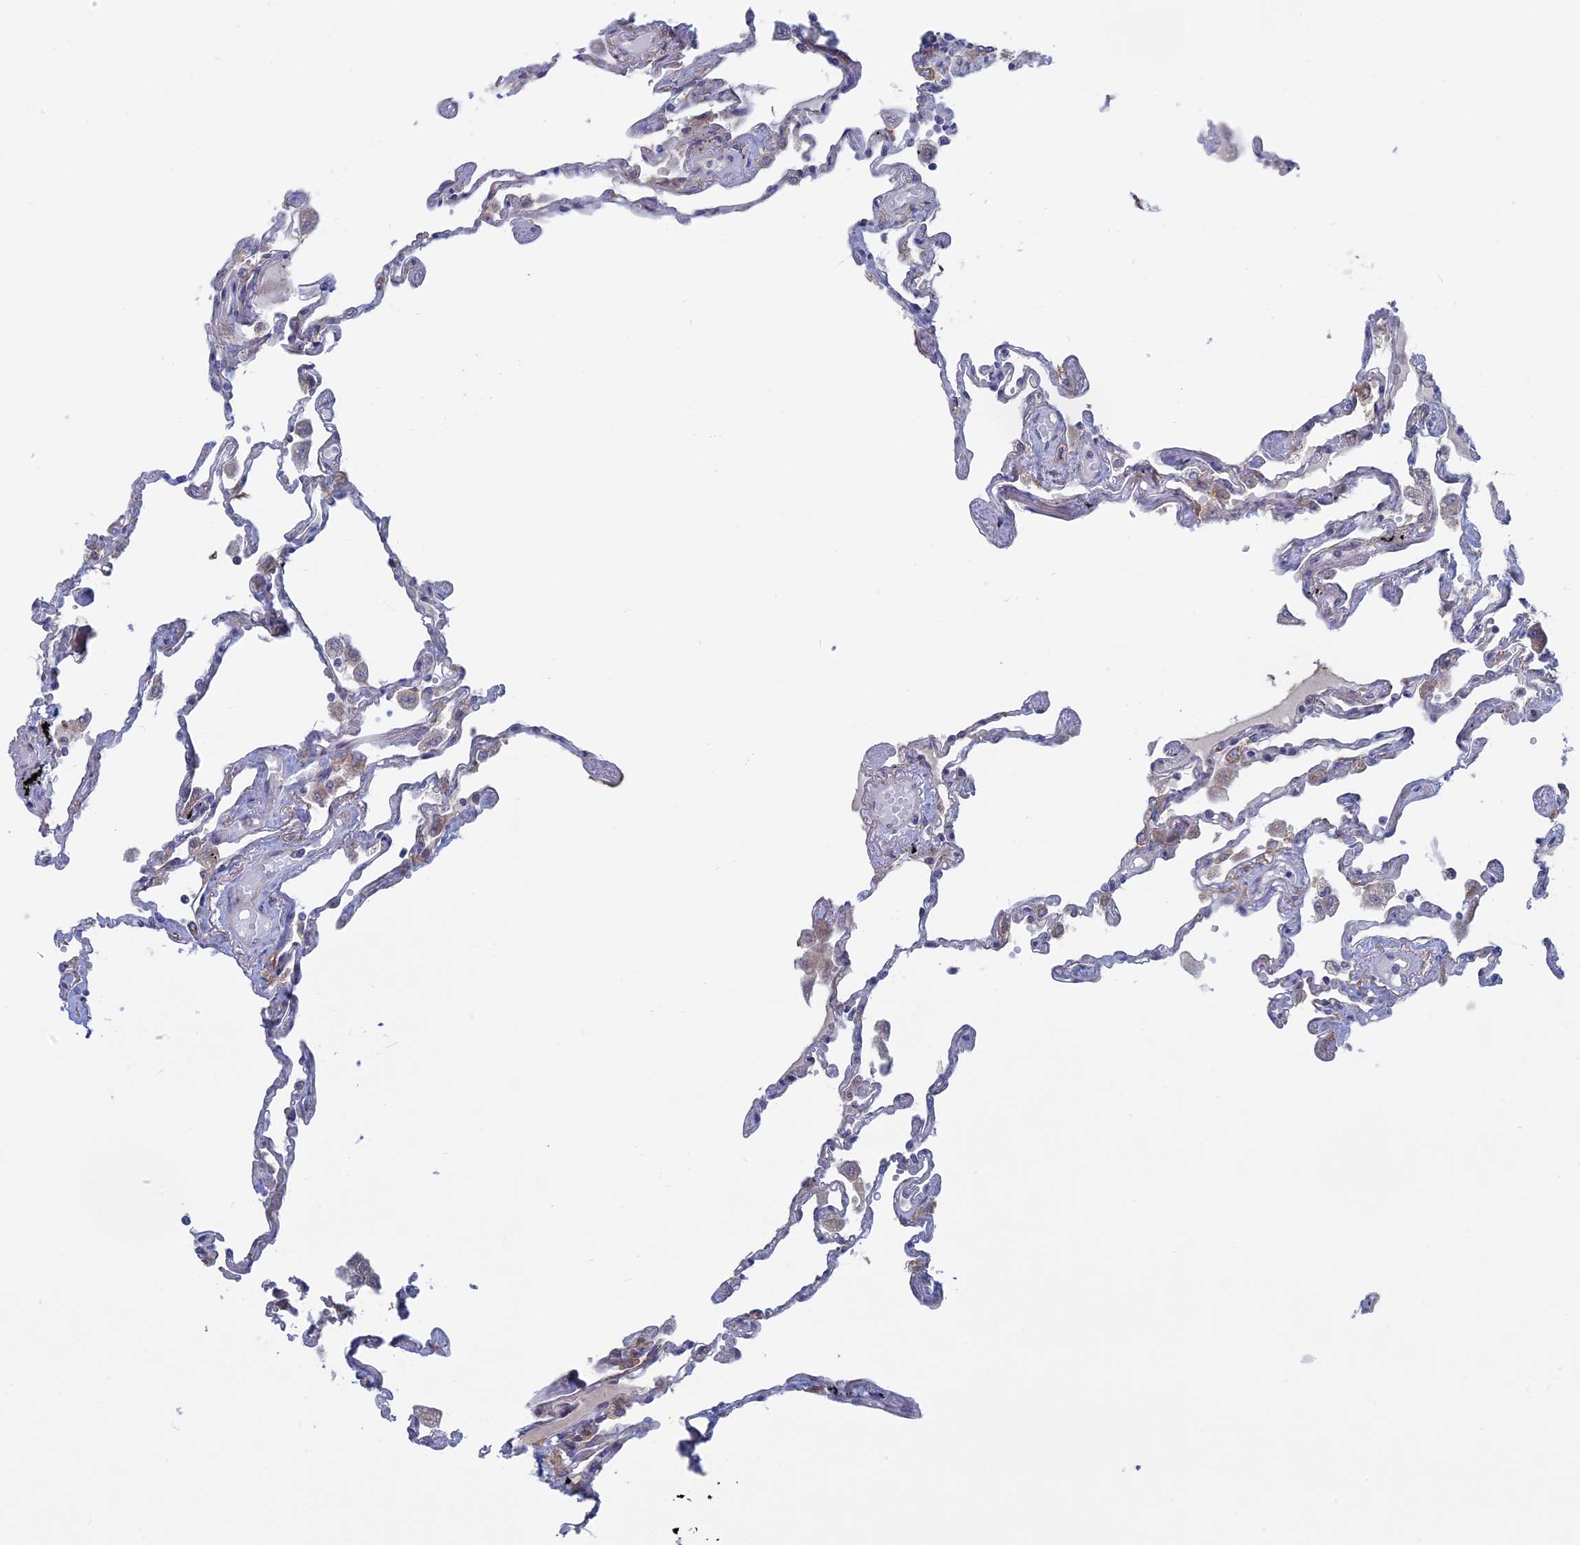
{"staining": {"intensity": "moderate", "quantity": "<25%", "location": "cytoplasmic/membranous"}, "tissue": "lung", "cell_type": "Alveolar cells", "image_type": "normal", "snomed": [{"axis": "morphology", "description": "Normal tissue, NOS"}, {"axis": "topography", "description": "Lung"}], "caption": "Moderate cytoplasmic/membranous positivity for a protein is appreciated in approximately <25% of alveolar cells of normal lung using immunohistochemistry (IHC).", "gene": "TBC1D30", "patient": {"sex": "female", "age": 67}}